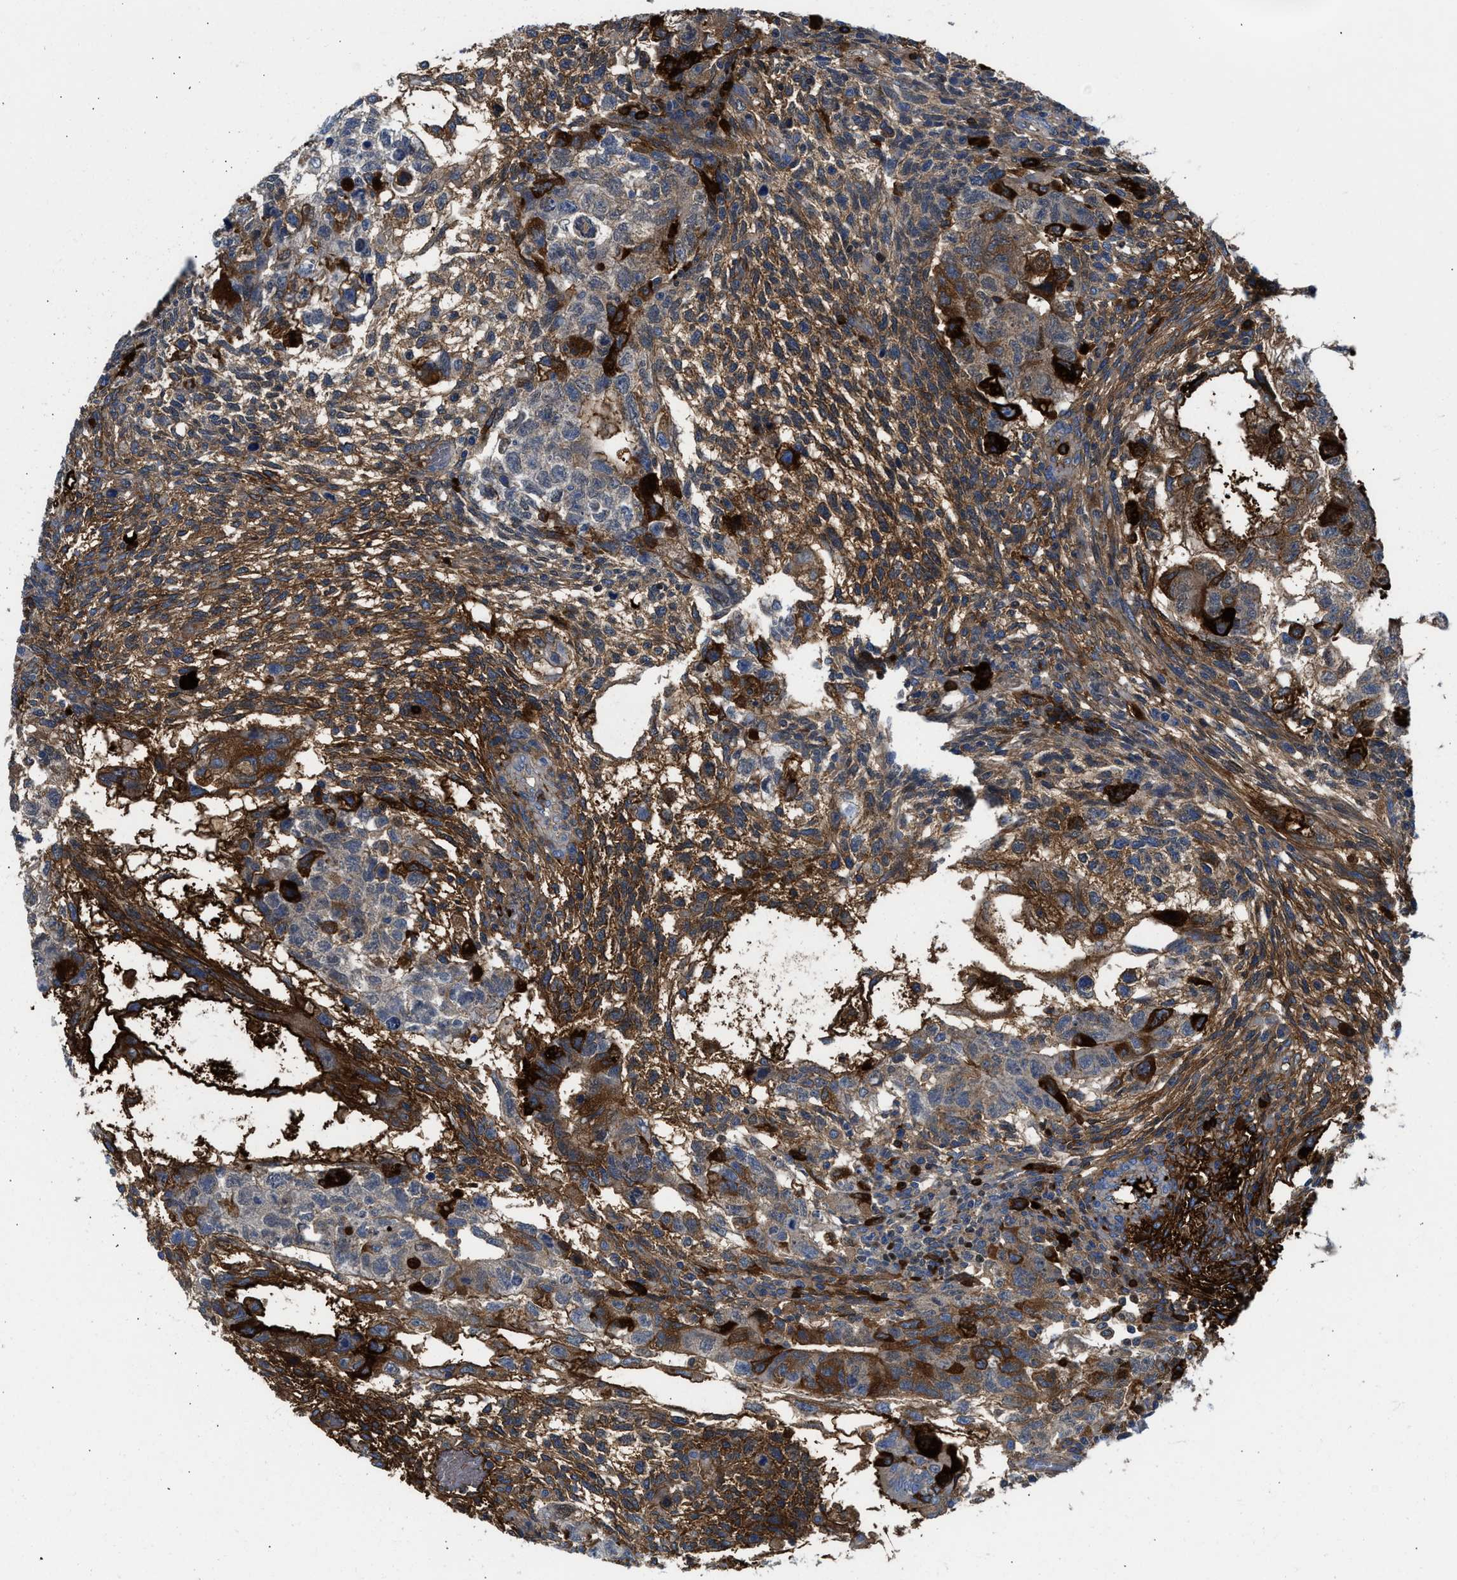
{"staining": {"intensity": "strong", "quantity": "<25%", "location": "cytoplasmic/membranous"}, "tissue": "testis cancer", "cell_type": "Tumor cells", "image_type": "cancer", "snomed": [{"axis": "morphology", "description": "Normal tissue, NOS"}, {"axis": "morphology", "description": "Carcinoma, Embryonal, NOS"}, {"axis": "topography", "description": "Testis"}], "caption": "Testis cancer tissue reveals strong cytoplasmic/membranous positivity in approximately <25% of tumor cells, visualized by immunohistochemistry. The protein is stained brown, and the nuclei are stained in blue (DAB (3,3'-diaminobenzidine) IHC with brightfield microscopy, high magnification).", "gene": "LEF1", "patient": {"sex": "male", "age": 36}}